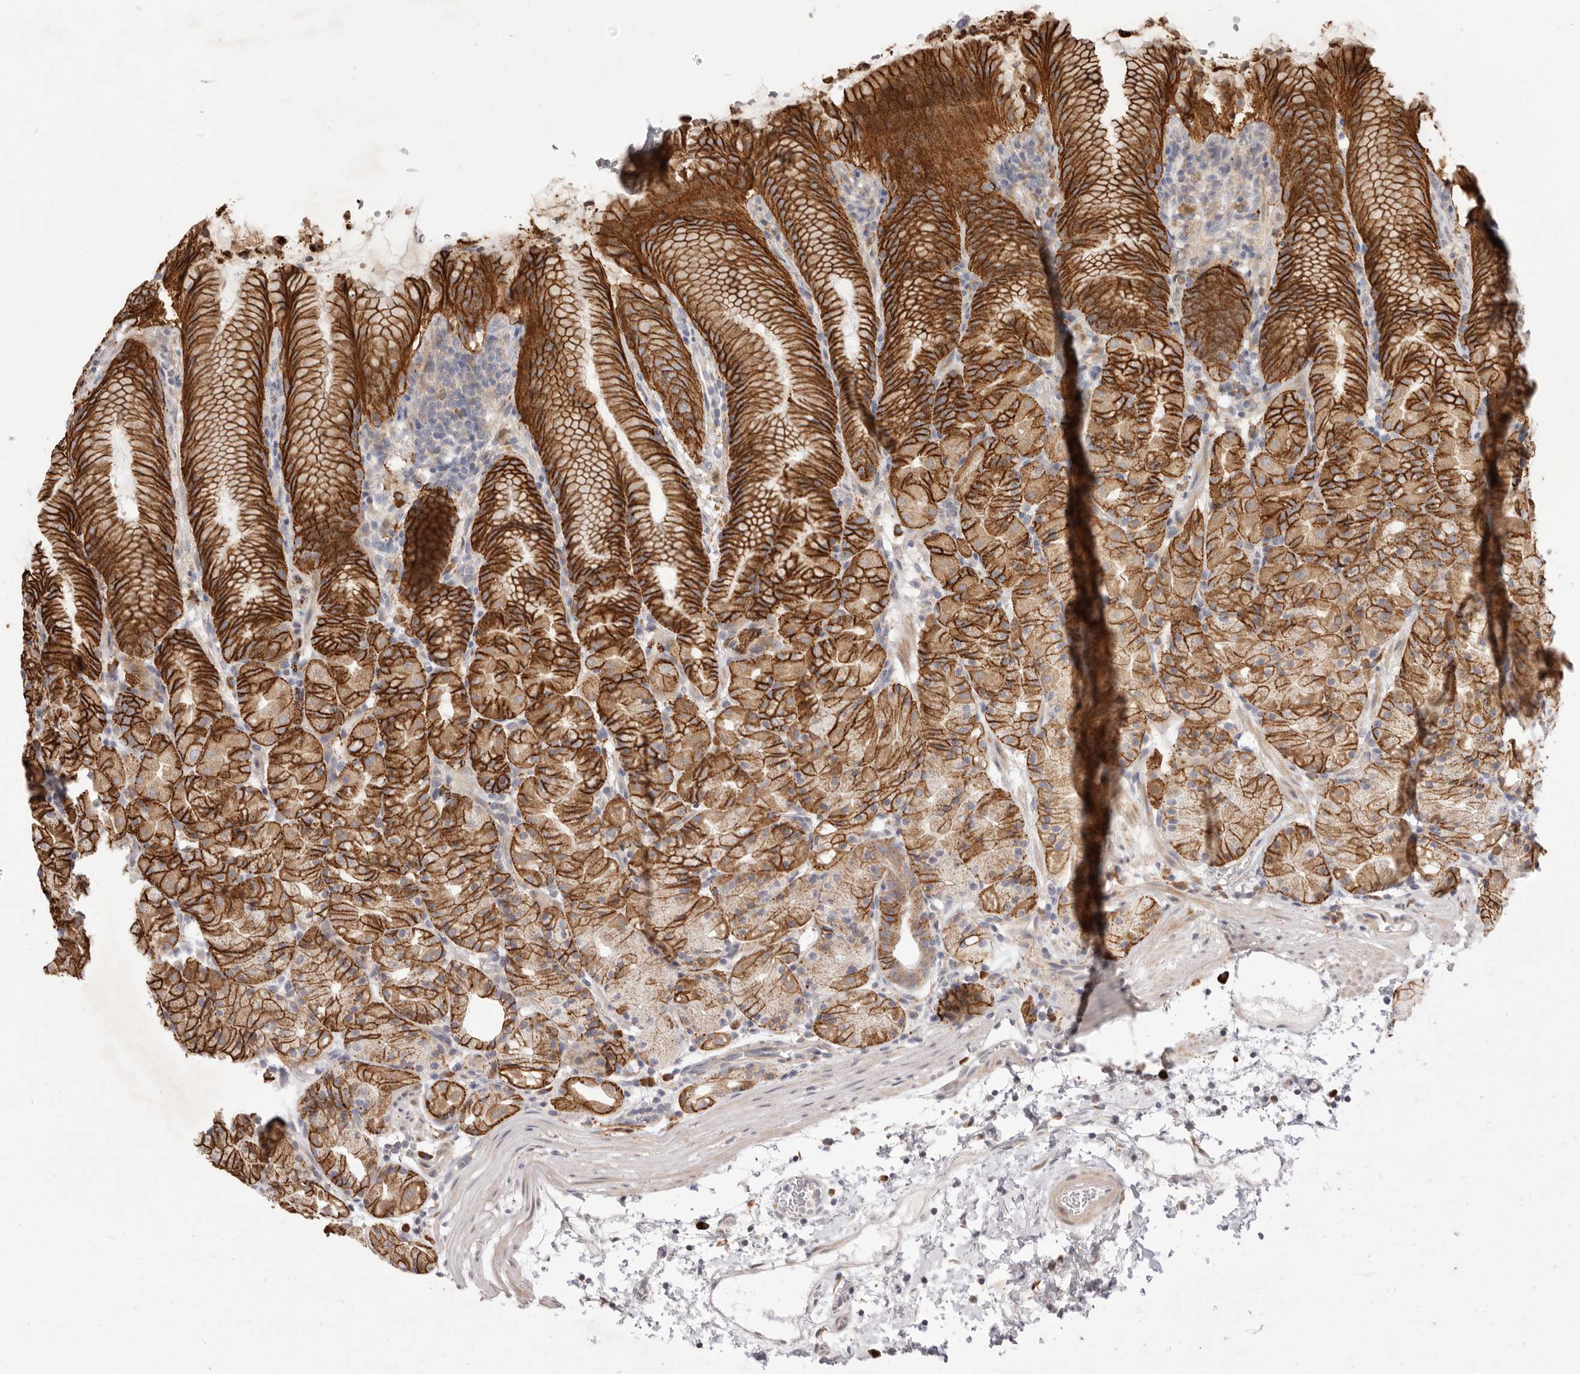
{"staining": {"intensity": "strong", "quantity": ">75%", "location": "cytoplasmic/membranous"}, "tissue": "stomach", "cell_type": "Glandular cells", "image_type": "normal", "snomed": [{"axis": "morphology", "description": "Normal tissue, NOS"}, {"axis": "topography", "description": "Stomach, upper"}], "caption": "This is a micrograph of immunohistochemistry staining of normal stomach, which shows strong expression in the cytoplasmic/membranous of glandular cells.", "gene": "USH1C", "patient": {"sex": "male", "age": 48}}